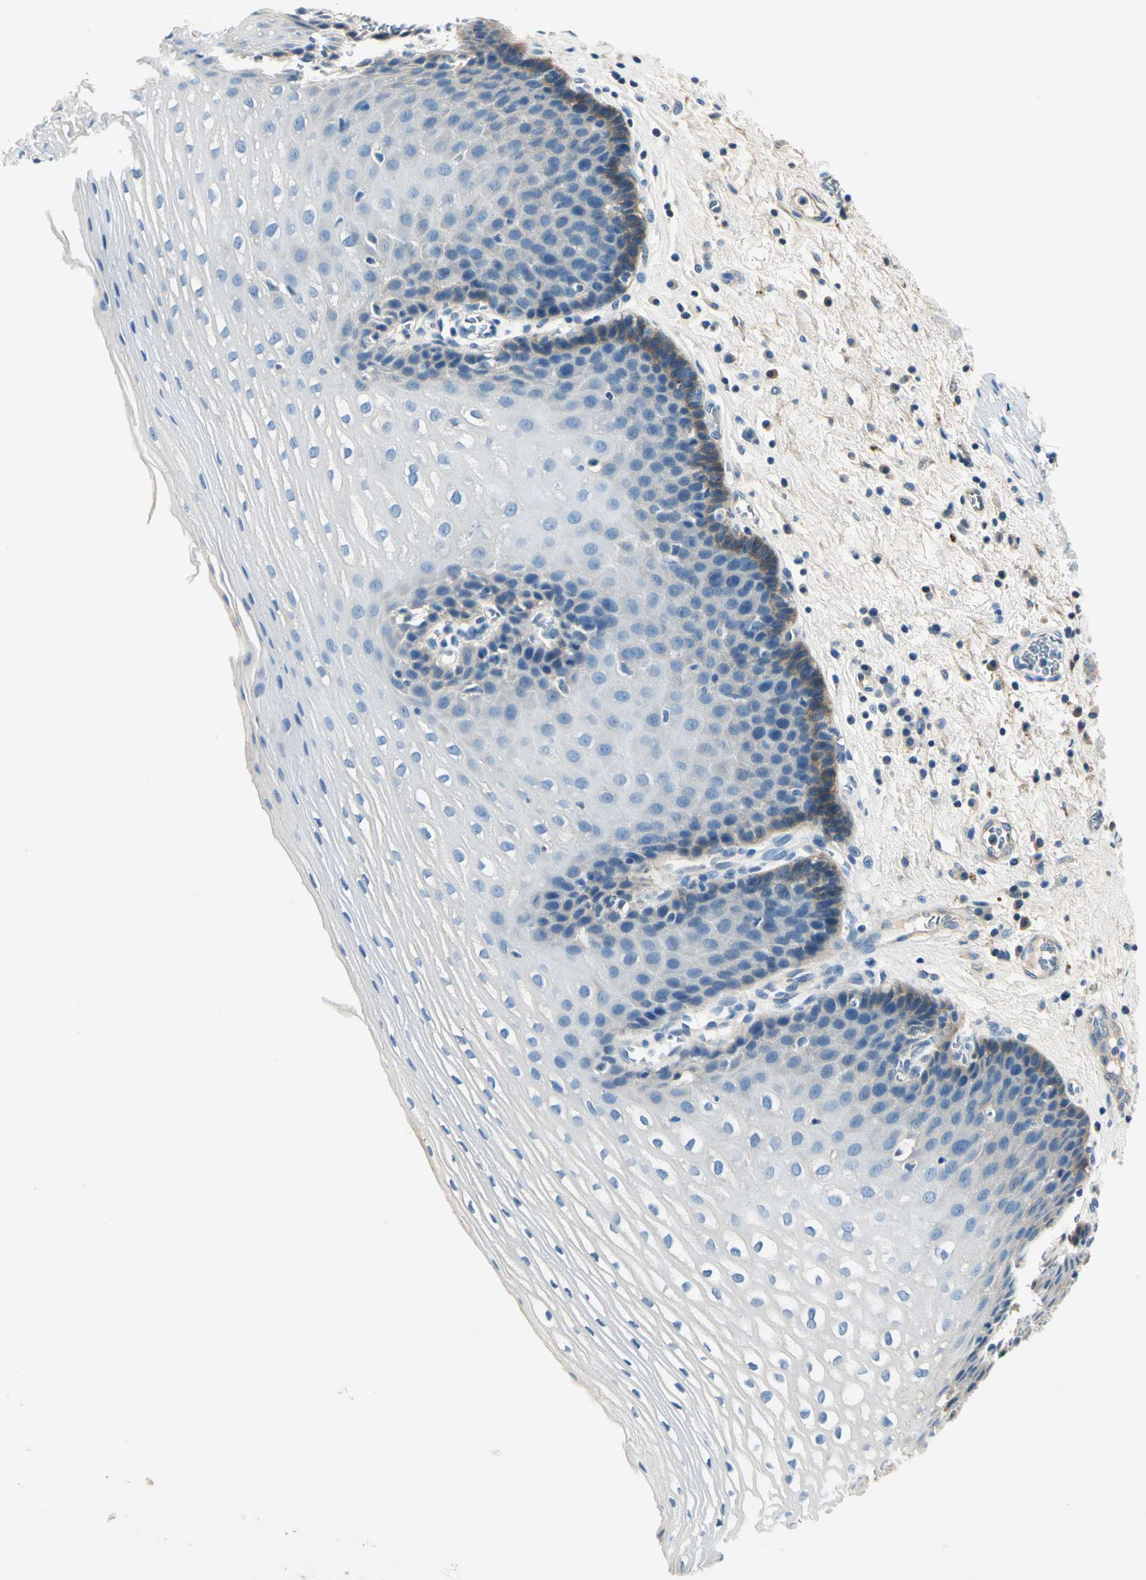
{"staining": {"intensity": "moderate", "quantity": "<25%", "location": "cytoplasmic/membranous"}, "tissue": "esophagus", "cell_type": "Squamous epithelial cells", "image_type": "normal", "snomed": [{"axis": "morphology", "description": "Normal tissue, NOS"}, {"axis": "topography", "description": "Esophagus"}], "caption": "Unremarkable esophagus shows moderate cytoplasmic/membranous positivity in approximately <25% of squamous epithelial cells, visualized by immunohistochemistry. (Brightfield microscopy of DAB IHC at high magnification).", "gene": "TGFBR3", "patient": {"sex": "male", "age": 48}}